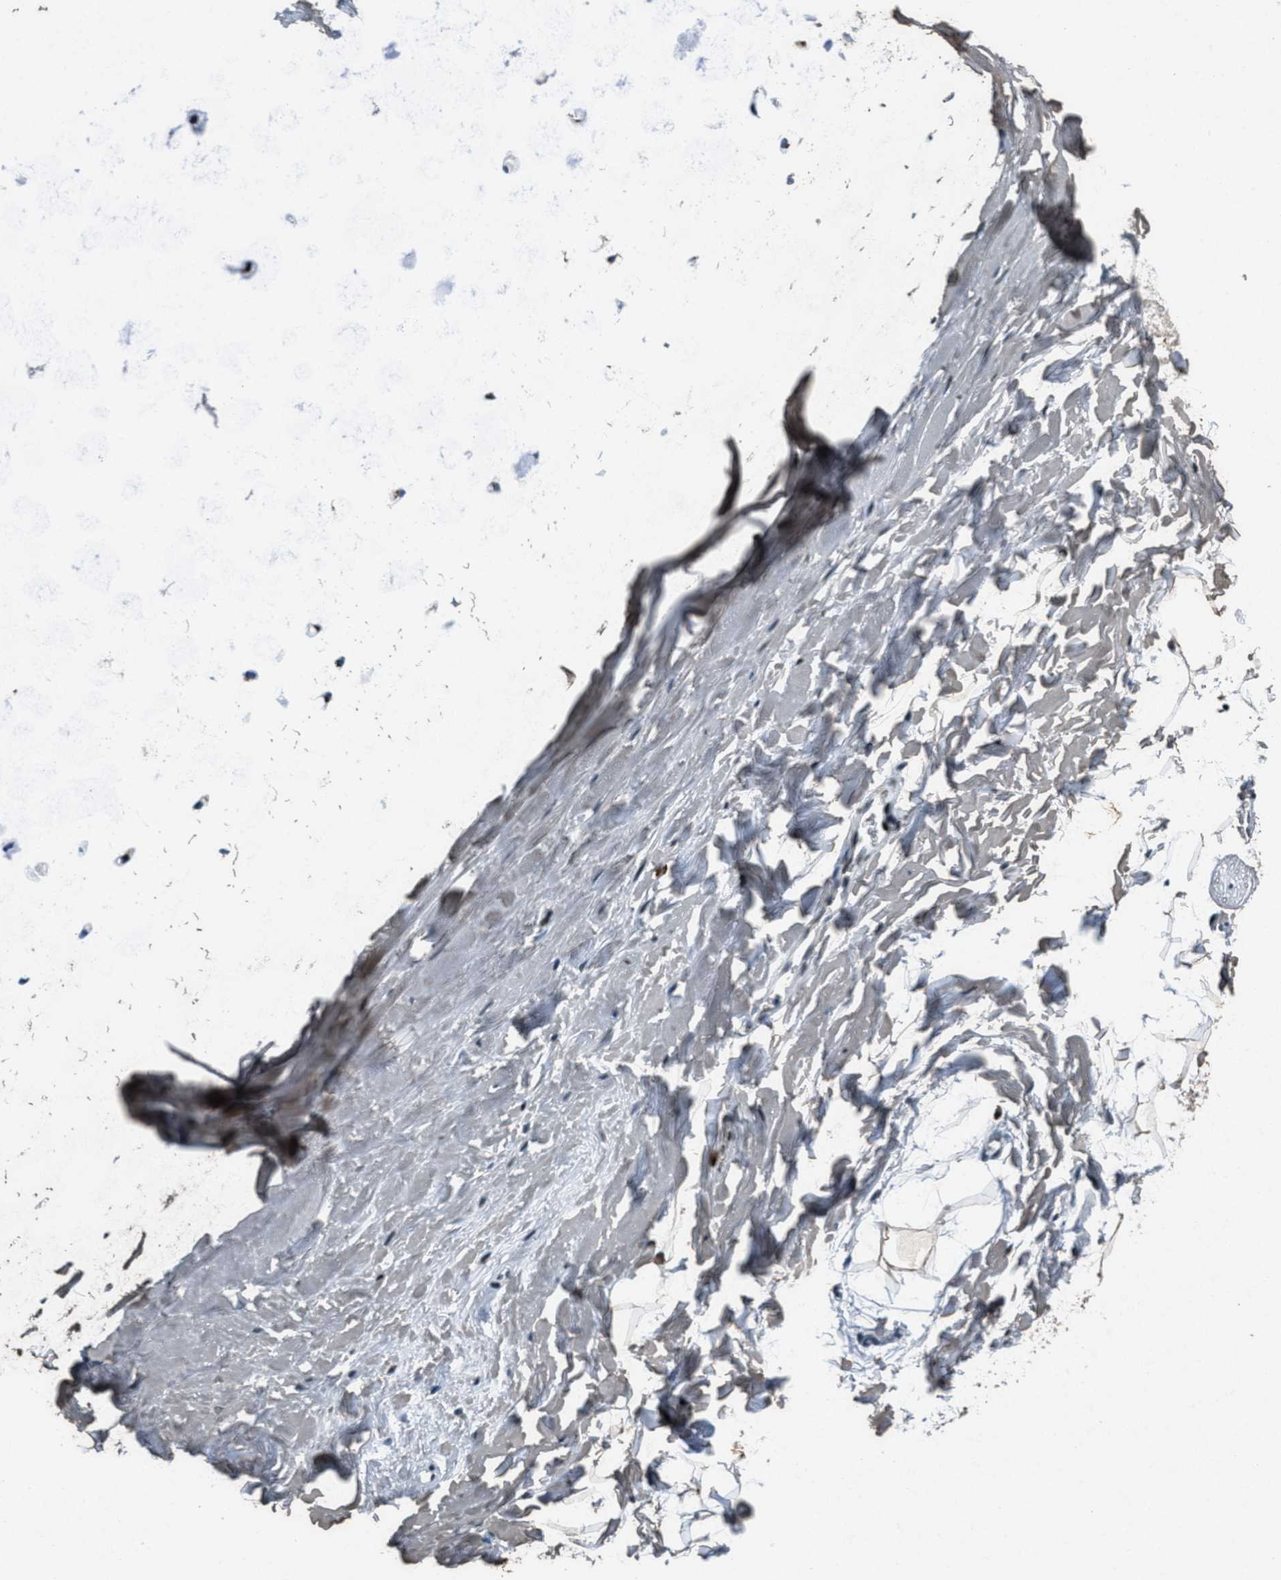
{"staining": {"intensity": "negative", "quantity": "none", "location": "none"}, "tissue": "adipose tissue", "cell_type": "Adipocytes", "image_type": "normal", "snomed": [{"axis": "morphology", "description": "Normal tissue, NOS"}, {"axis": "topography", "description": "Cartilage tissue"}, {"axis": "topography", "description": "Bronchus"}], "caption": "Immunohistochemistry histopathology image of benign adipose tissue: human adipose tissue stained with DAB shows no significant protein positivity in adipocytes.", "gene": "GPC6", "patient": {"sex": "female", "age": 53}}